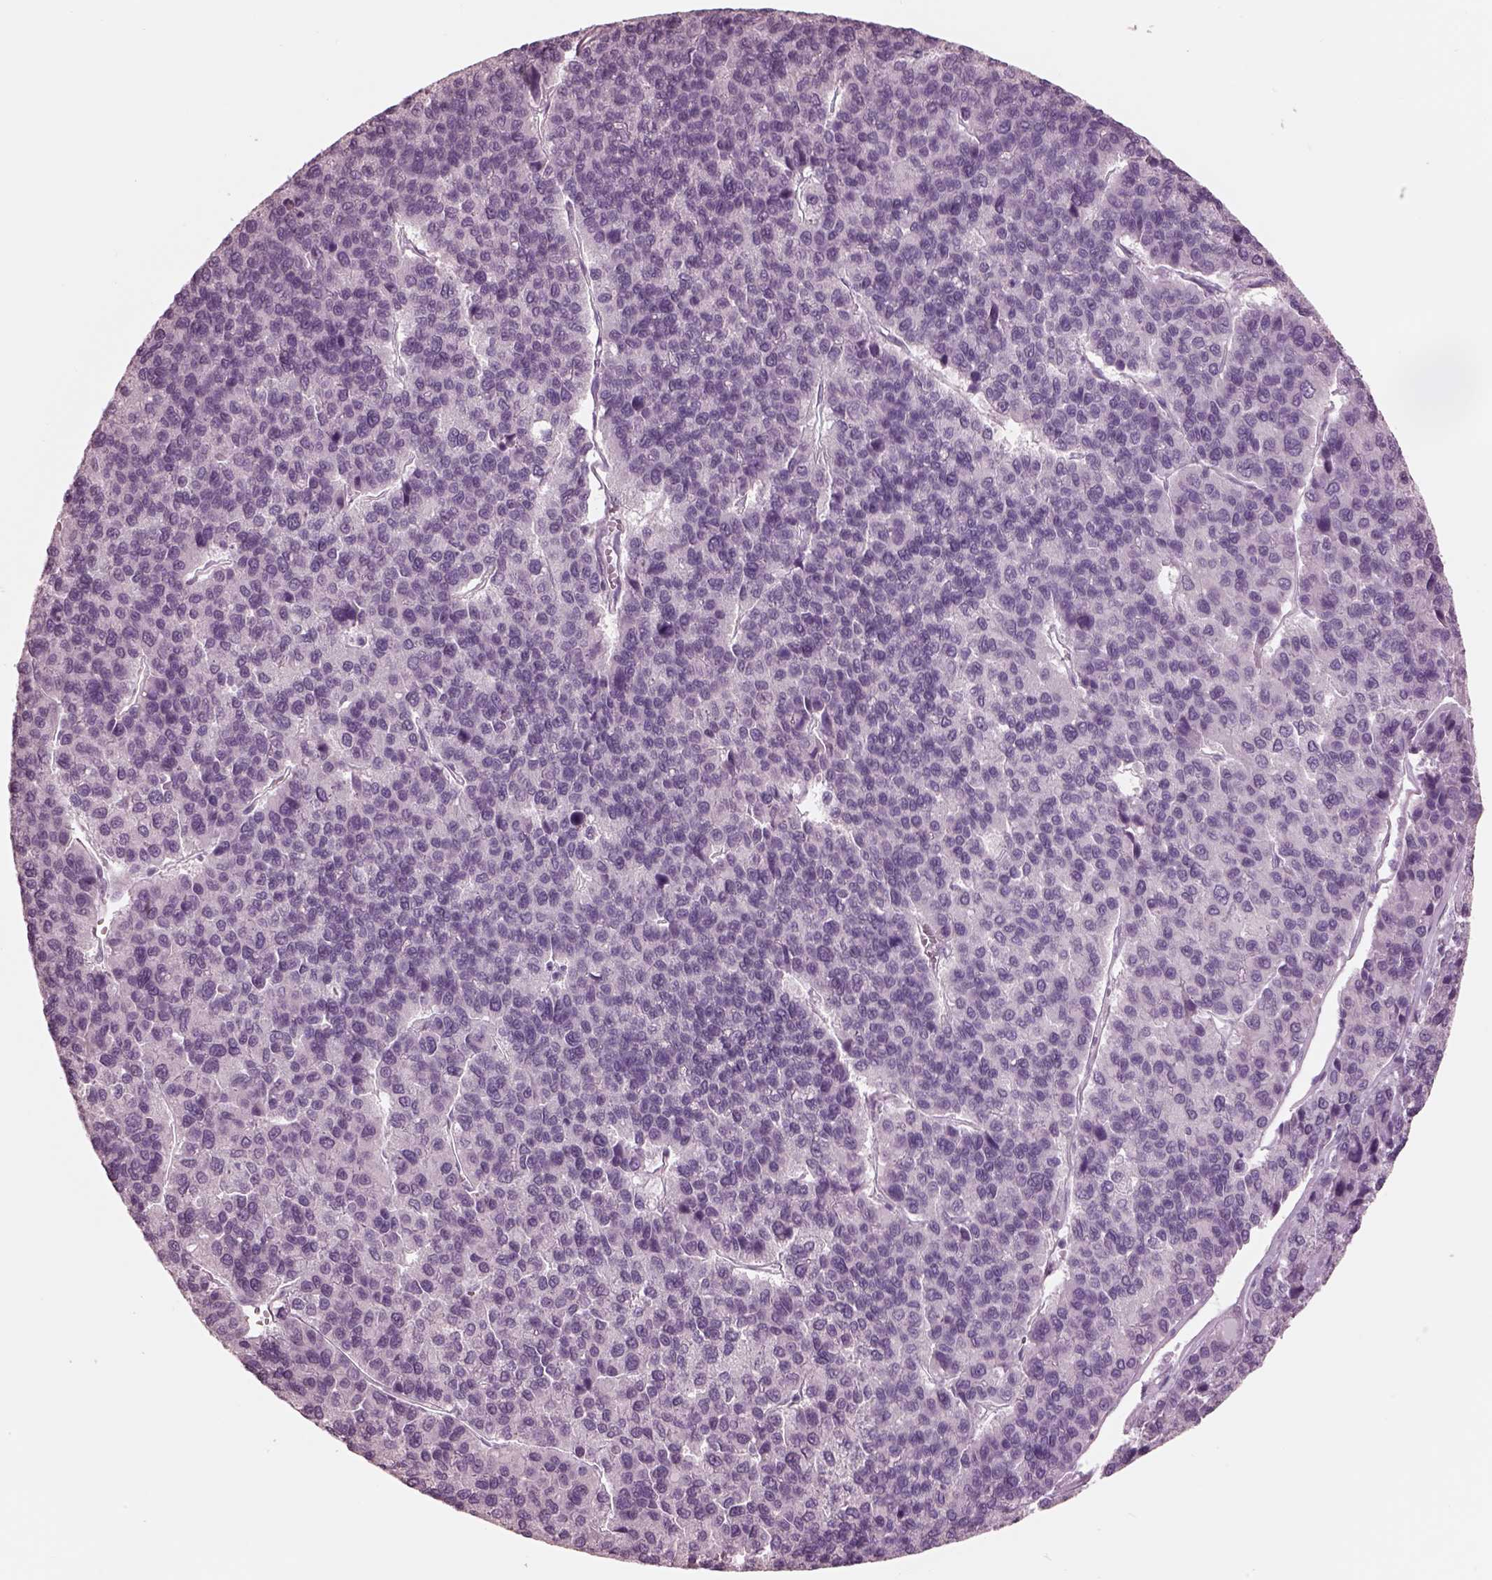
{"staining": {"intensity": "negative", "quantity": "none", "location": "none"}, "tissue": "liver cancer", "cell_type": "Tumor cells", "image_type": "cancer", "snomed": [{"axis": "morphology", "description": "Carcinoma, Hepatocellular, NOS"}, {"axis": "topography", "description": "Liver"}], "caption": "The histopathology image demonstrates no significant positivity in tumor cells of liver hepatocellular carcinoma.", "gene": "GARIN4", "patient": {"sex": "female", "age": 41}}